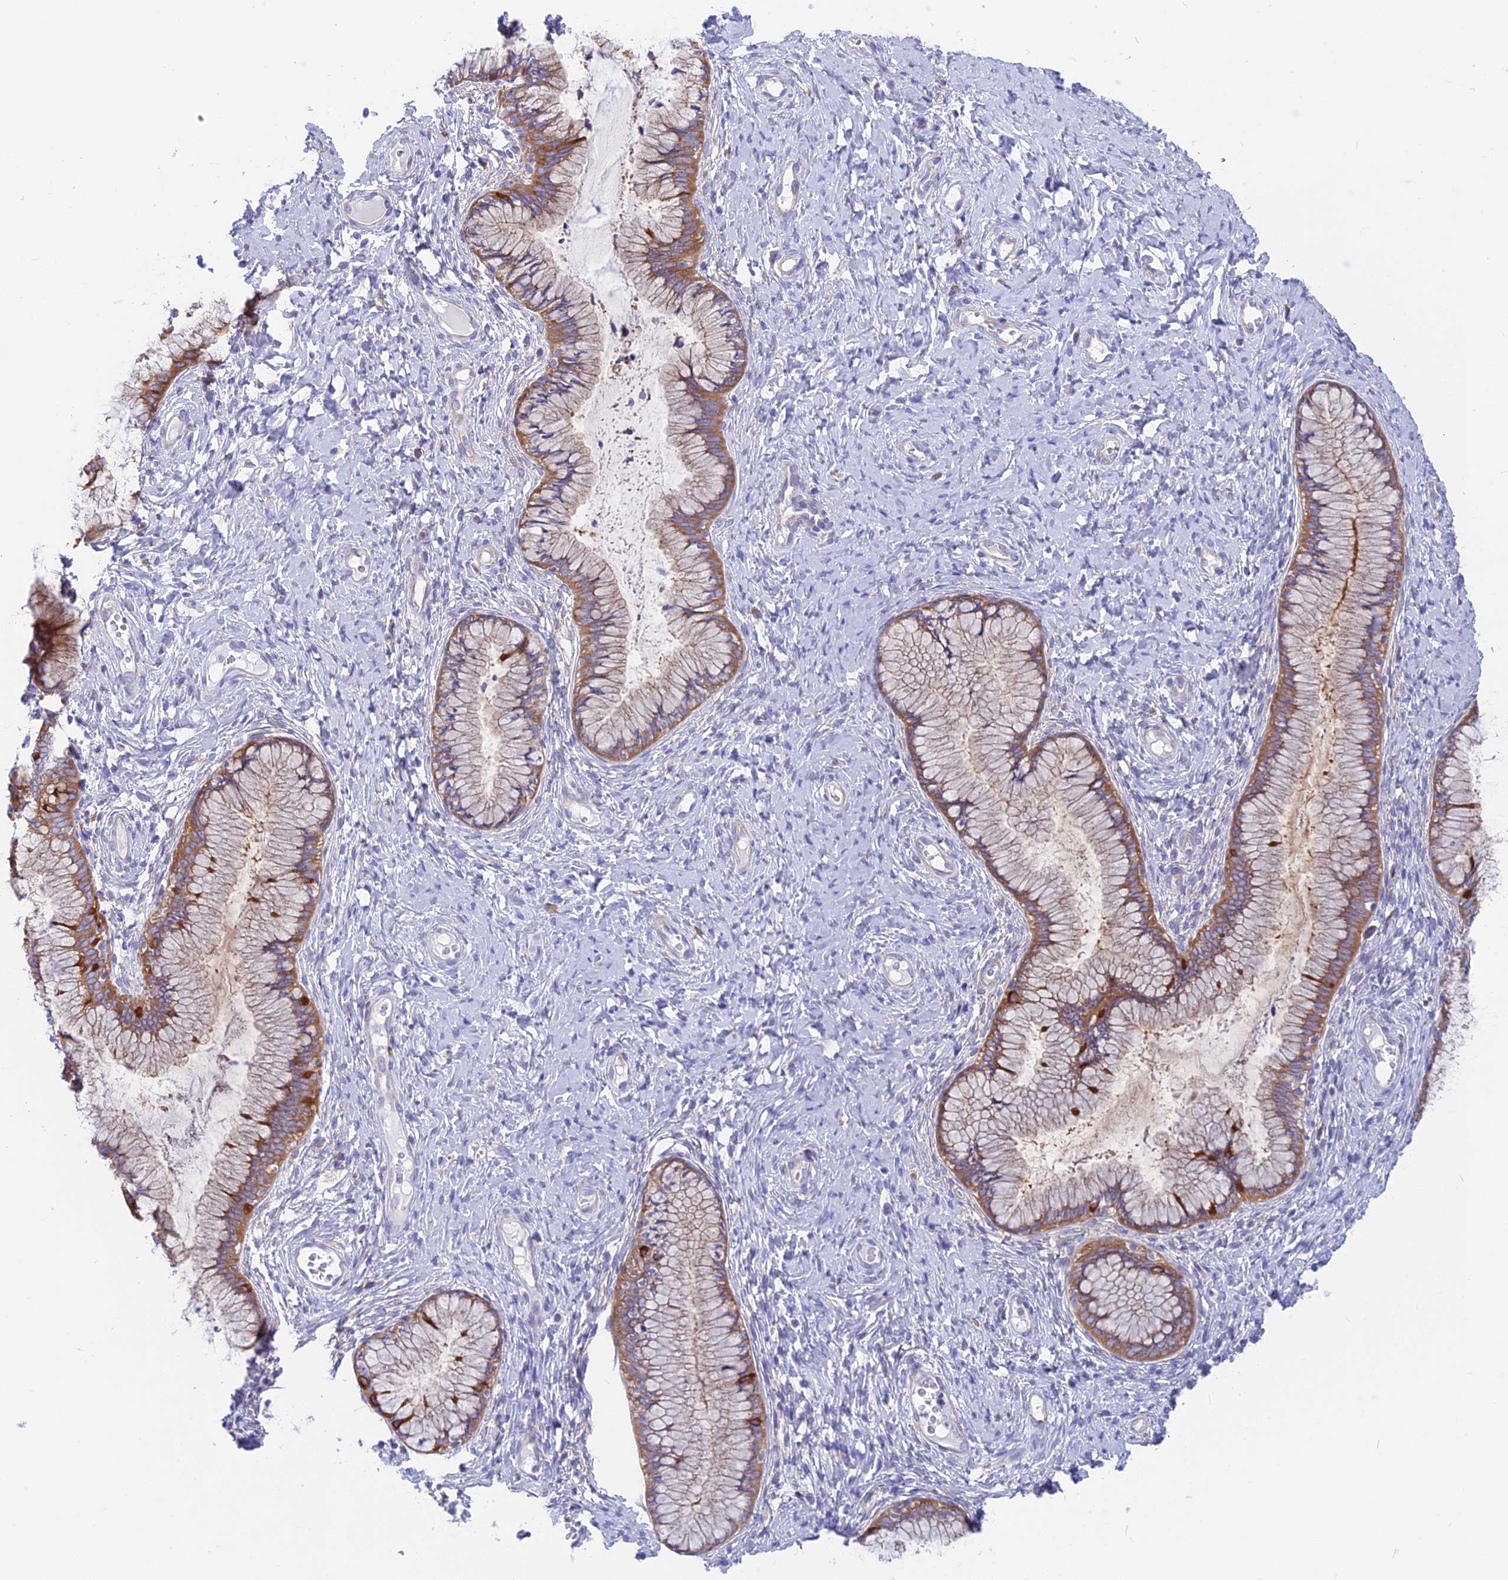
{"staining": {"intensity": "moderate", "quantity": "25%-75%", "location": "cytoplasmic/membranous"}, "tissue": "cervix", "cell_type": "Glandular cells", "image_type": "normal", "snomed": [{"axis": "morphology", "description": "Normal tissue, NOS"}, {"axis": "topography", "description": "Cervix"}], "caption": "Cervix stained with a brown dye reveals moderate cytoplasmic/membranous positive positivity in about 25%-75% of glandular cells.", "gene": "LZTFL1", "patient": {"sex": "female", "age": 42}}